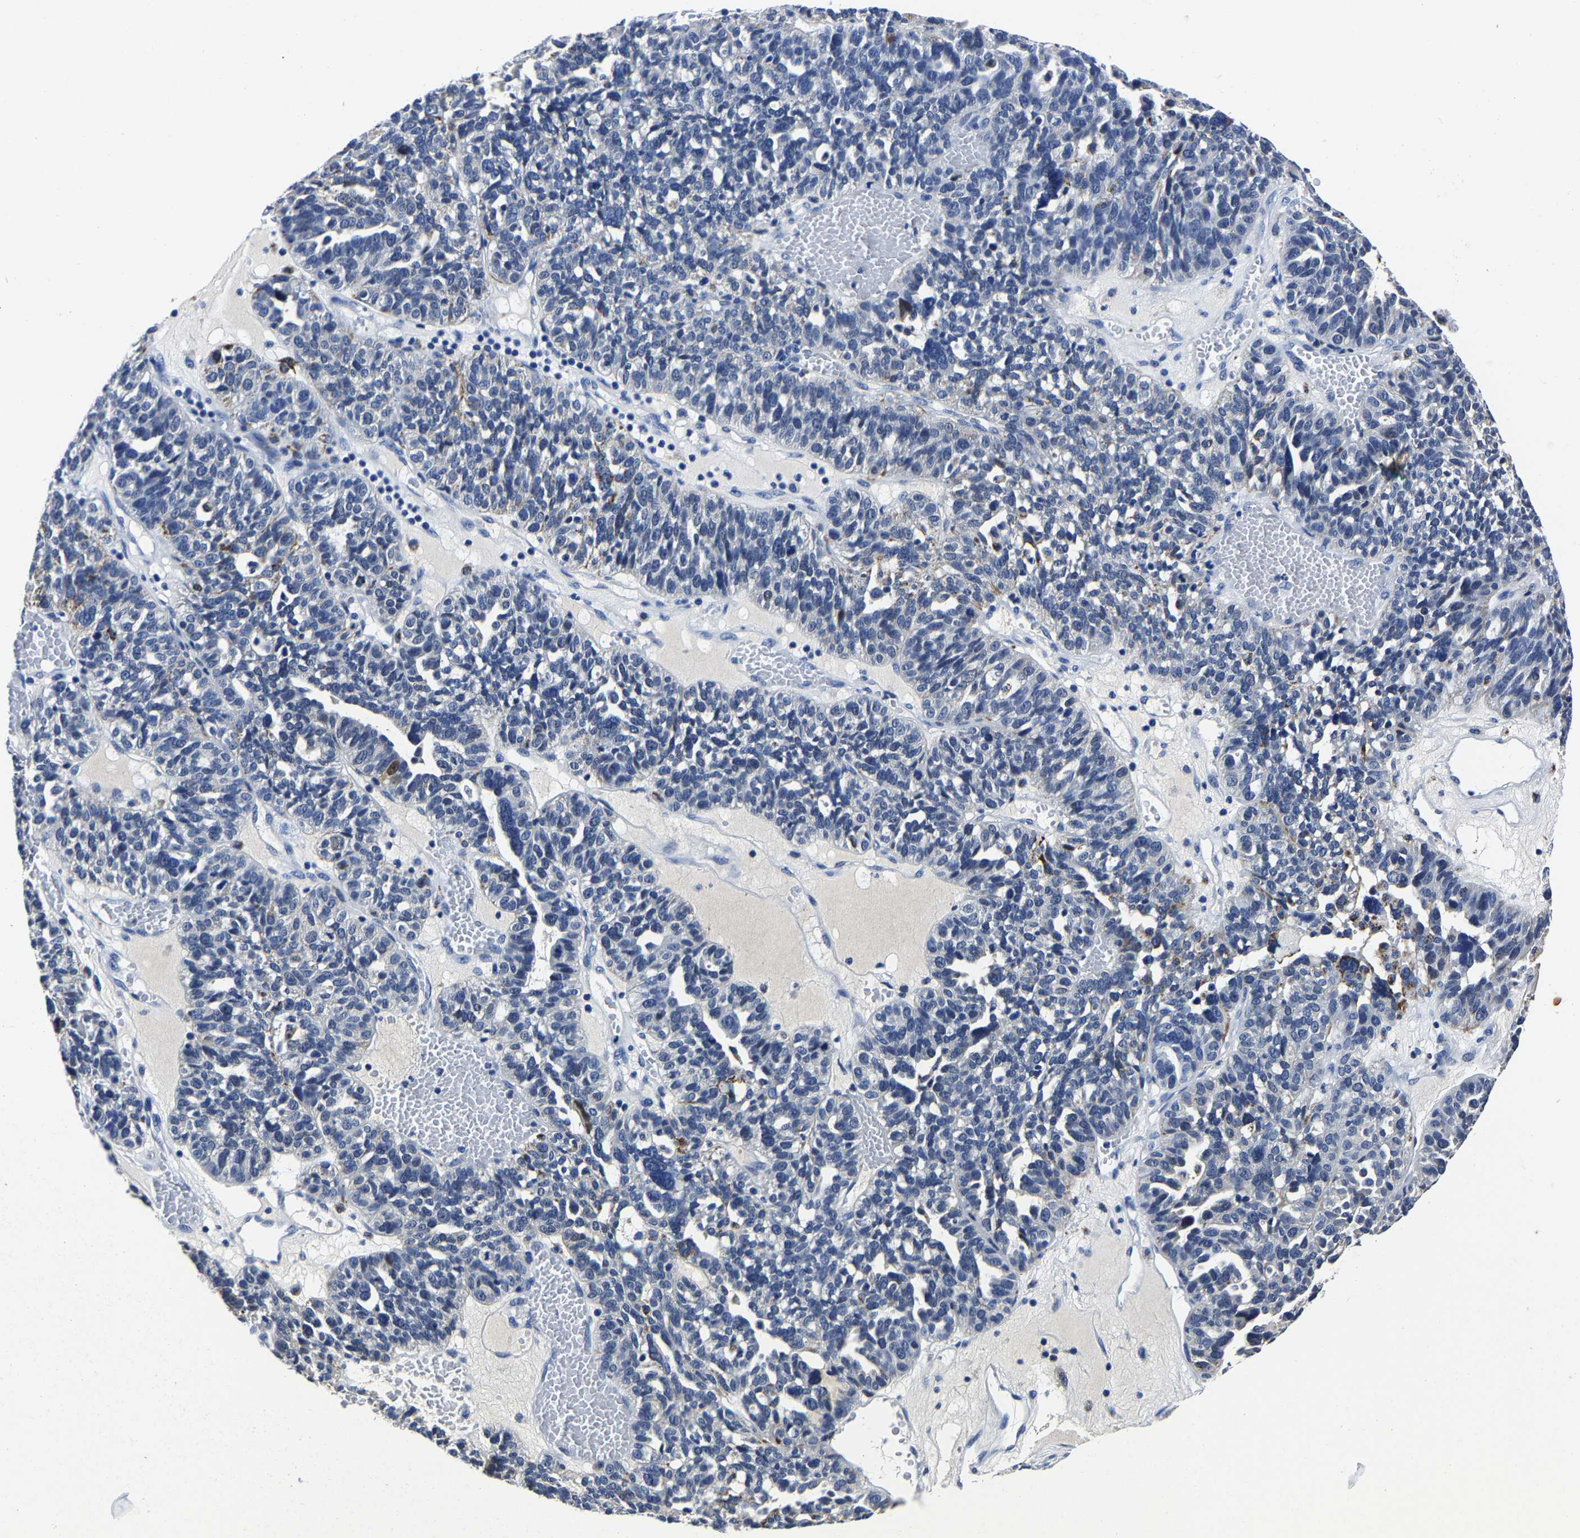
{"staining": {"intensity": "negative", "quantity": "none", "location": "none"}, "tissue": "ovarian cancer", "cell_type": "Tumor cells", "image_type": "cancer", "snomed": [{"axis": "morphology", "description": "Cystadenocarcinoma, serous, NOS"}, {"axis": "topography", "description": "Ovary"}], "caption": "An image of ovarian cancer (serous cystadenocarcinoma) stained for a protein shows no brown staining in tumor cells.", "gene": "PSPH", "patient": {"sex": "female", "age": 59}}